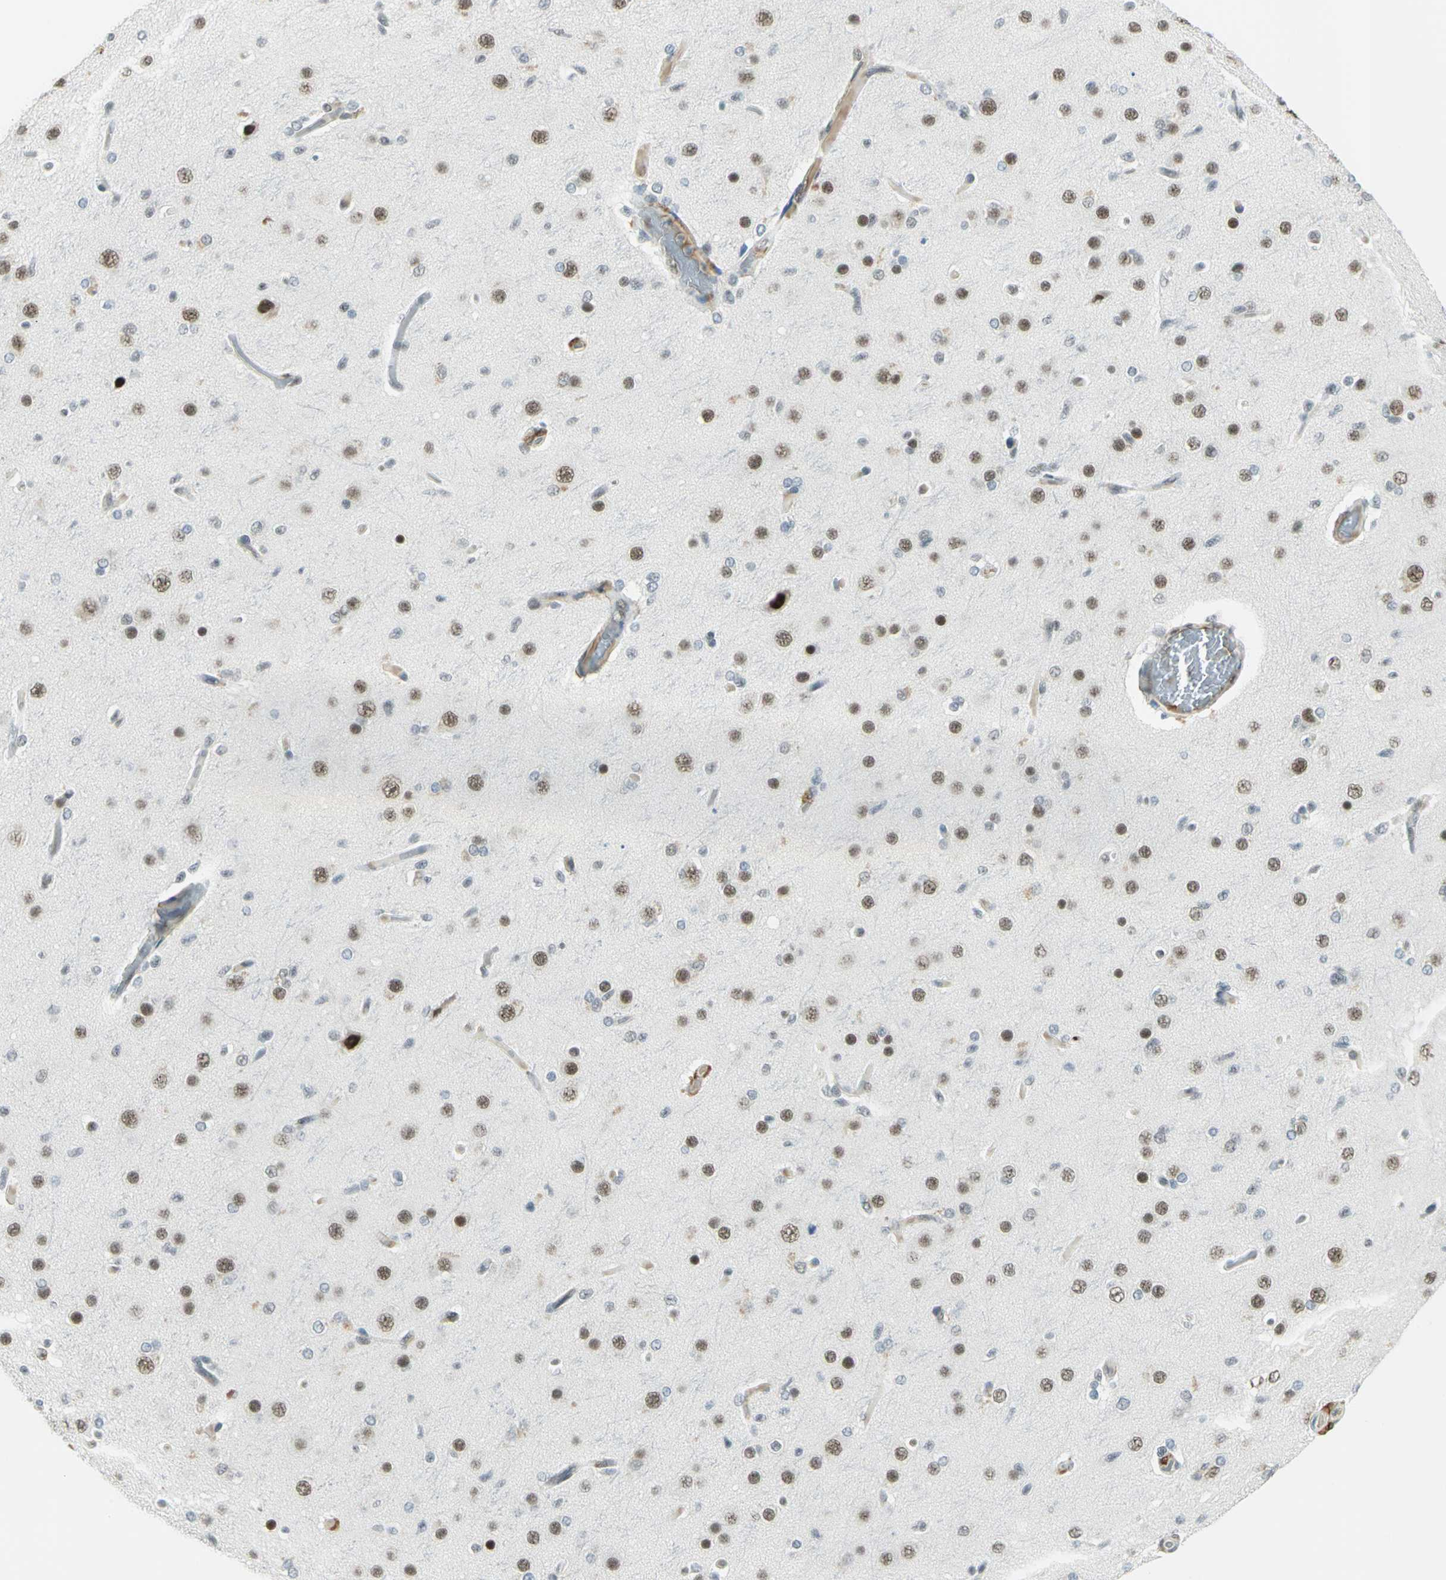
{"staining": {"intensity": "moderate", "quantity": "25%-75%", "location": "nuclear"}, "tissue": "glioma", "cell_type": "Tumor cells", "image_type": "cancer", "snomed": [{"axis": "morphology", "description": "Glioma, malignant, High grade"}, {"axis": "topography", "description": "Brain"}], "caption": "Tumor cells reveal medium levels of moderate nuclear expression in approximately 25%-75% of cells in human glioma. The protein of interest is shown in brown color, while the nuclei are stained blue.", "gene": "MTMR10", "patient": {"sex": "male", "age": 33}}